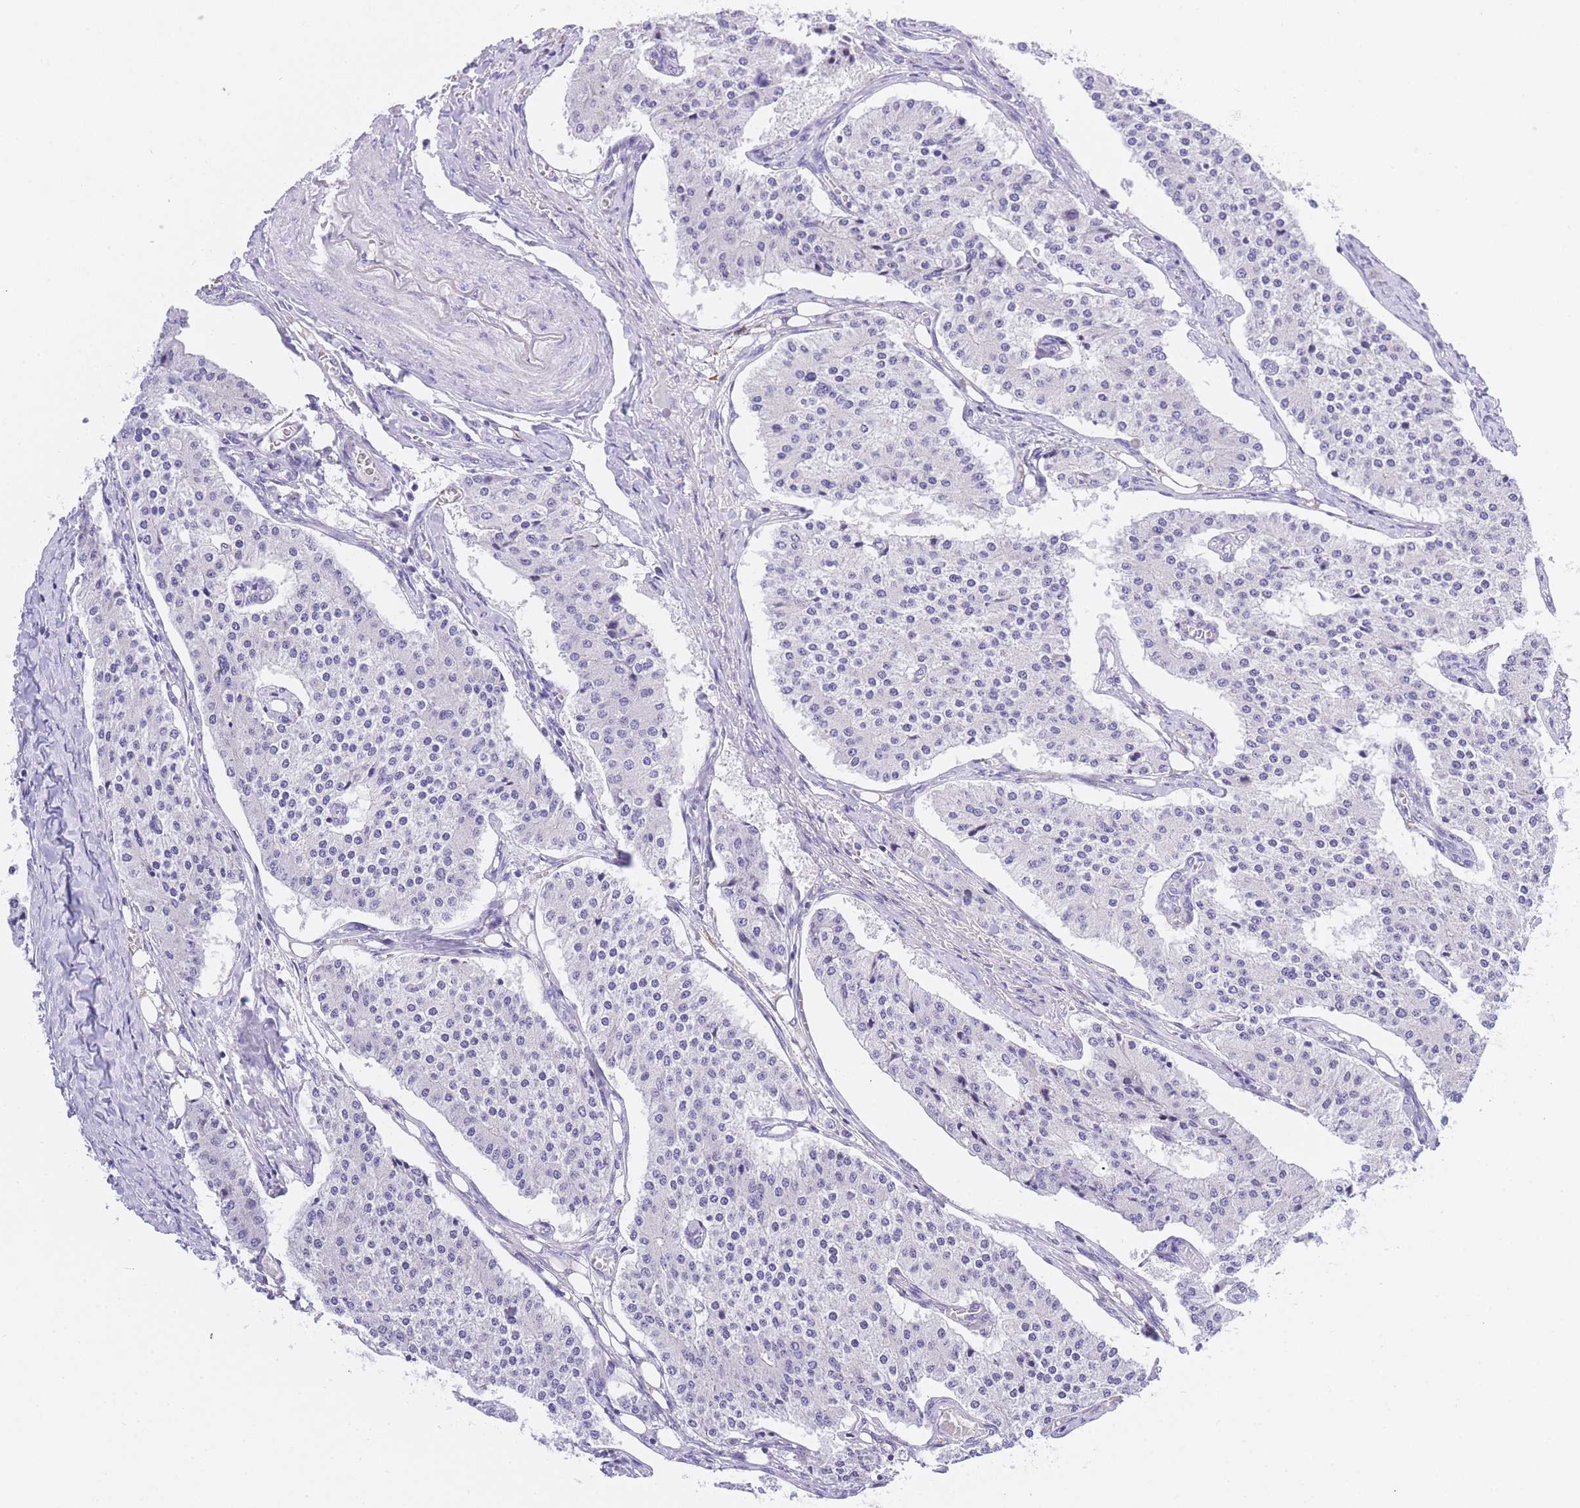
{"staining": {"intensity": "negative", "quantity": "none", "location": "none"}, "tissue": "carcinoid", "cell_type": "Tumor cells", "image_type": "cancer", "snomed": [{"axis": "morphology", "description": "Carcinoid, malignant, NOS"}, {"axis": "topography", "description": "Colon"}], "caption": "The IHC histopathology image has no significant positivity in tumor cells of carcinoid tissue.", "gene": "TIFAB", "patient": {"sex": "female", "age": 52}}